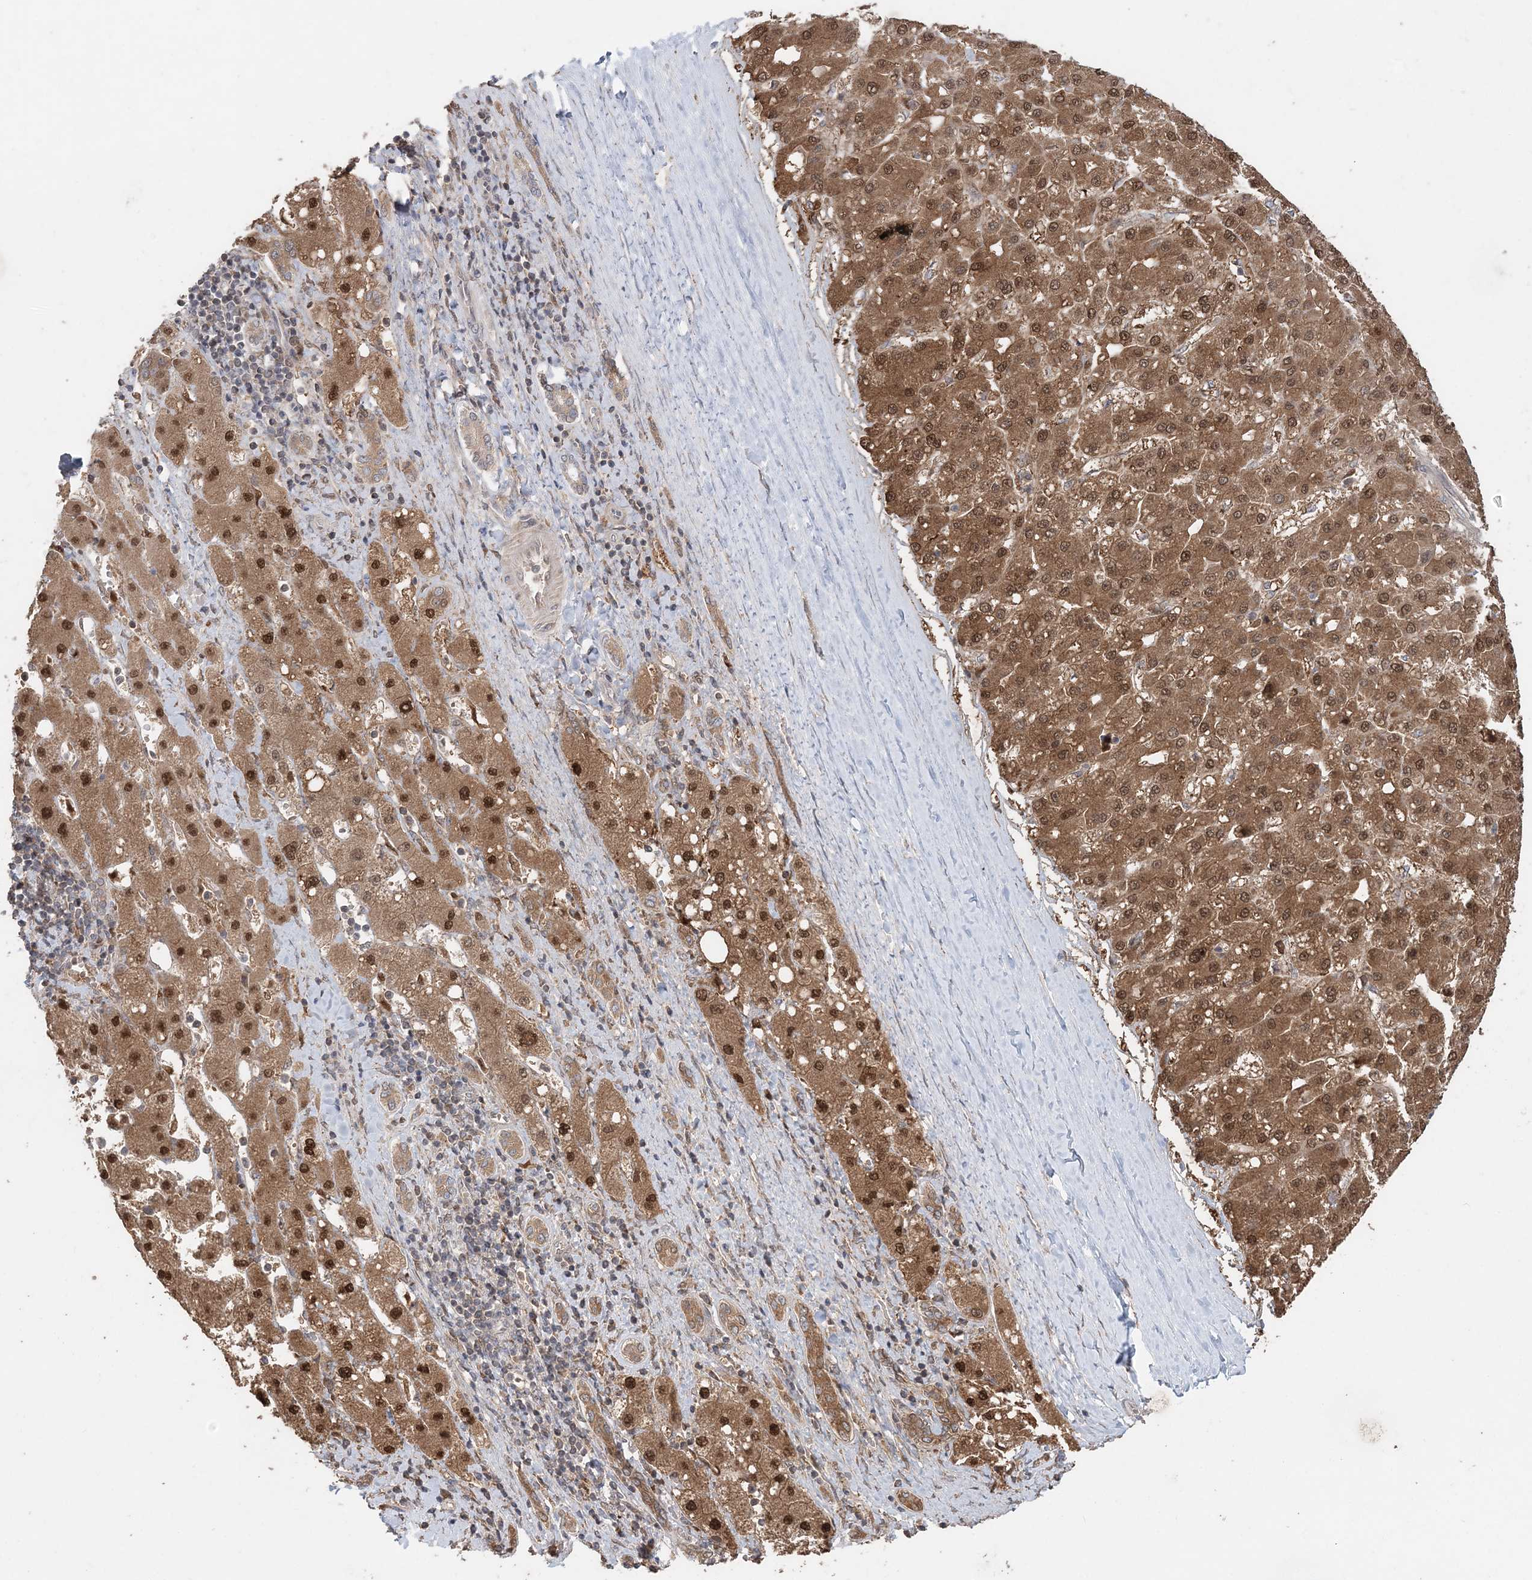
{"staining": {"intensity": "strong", "quantity": ">75%", "location": "cytoplasmic/membranous,nuclear"}, "tissue": "liver cancer", "cell_type": "Tumor cells", "image_type": "cancer", "snomed": [{"axis": "morphology", "description": "Carcinoma, Hepatocellular, NOS"}, {"axis": "topography", "description": "Liver"}], "caption": "DAB immunohistochemical staining of human liver cancer (hepatocellular carcinoma) exhibits strong cytoplasmic/membranous and nuclear protein staining in about >75% of tumor cells.", "gene": "SLU7", "patient": {"sex": "male", "age": 67}}